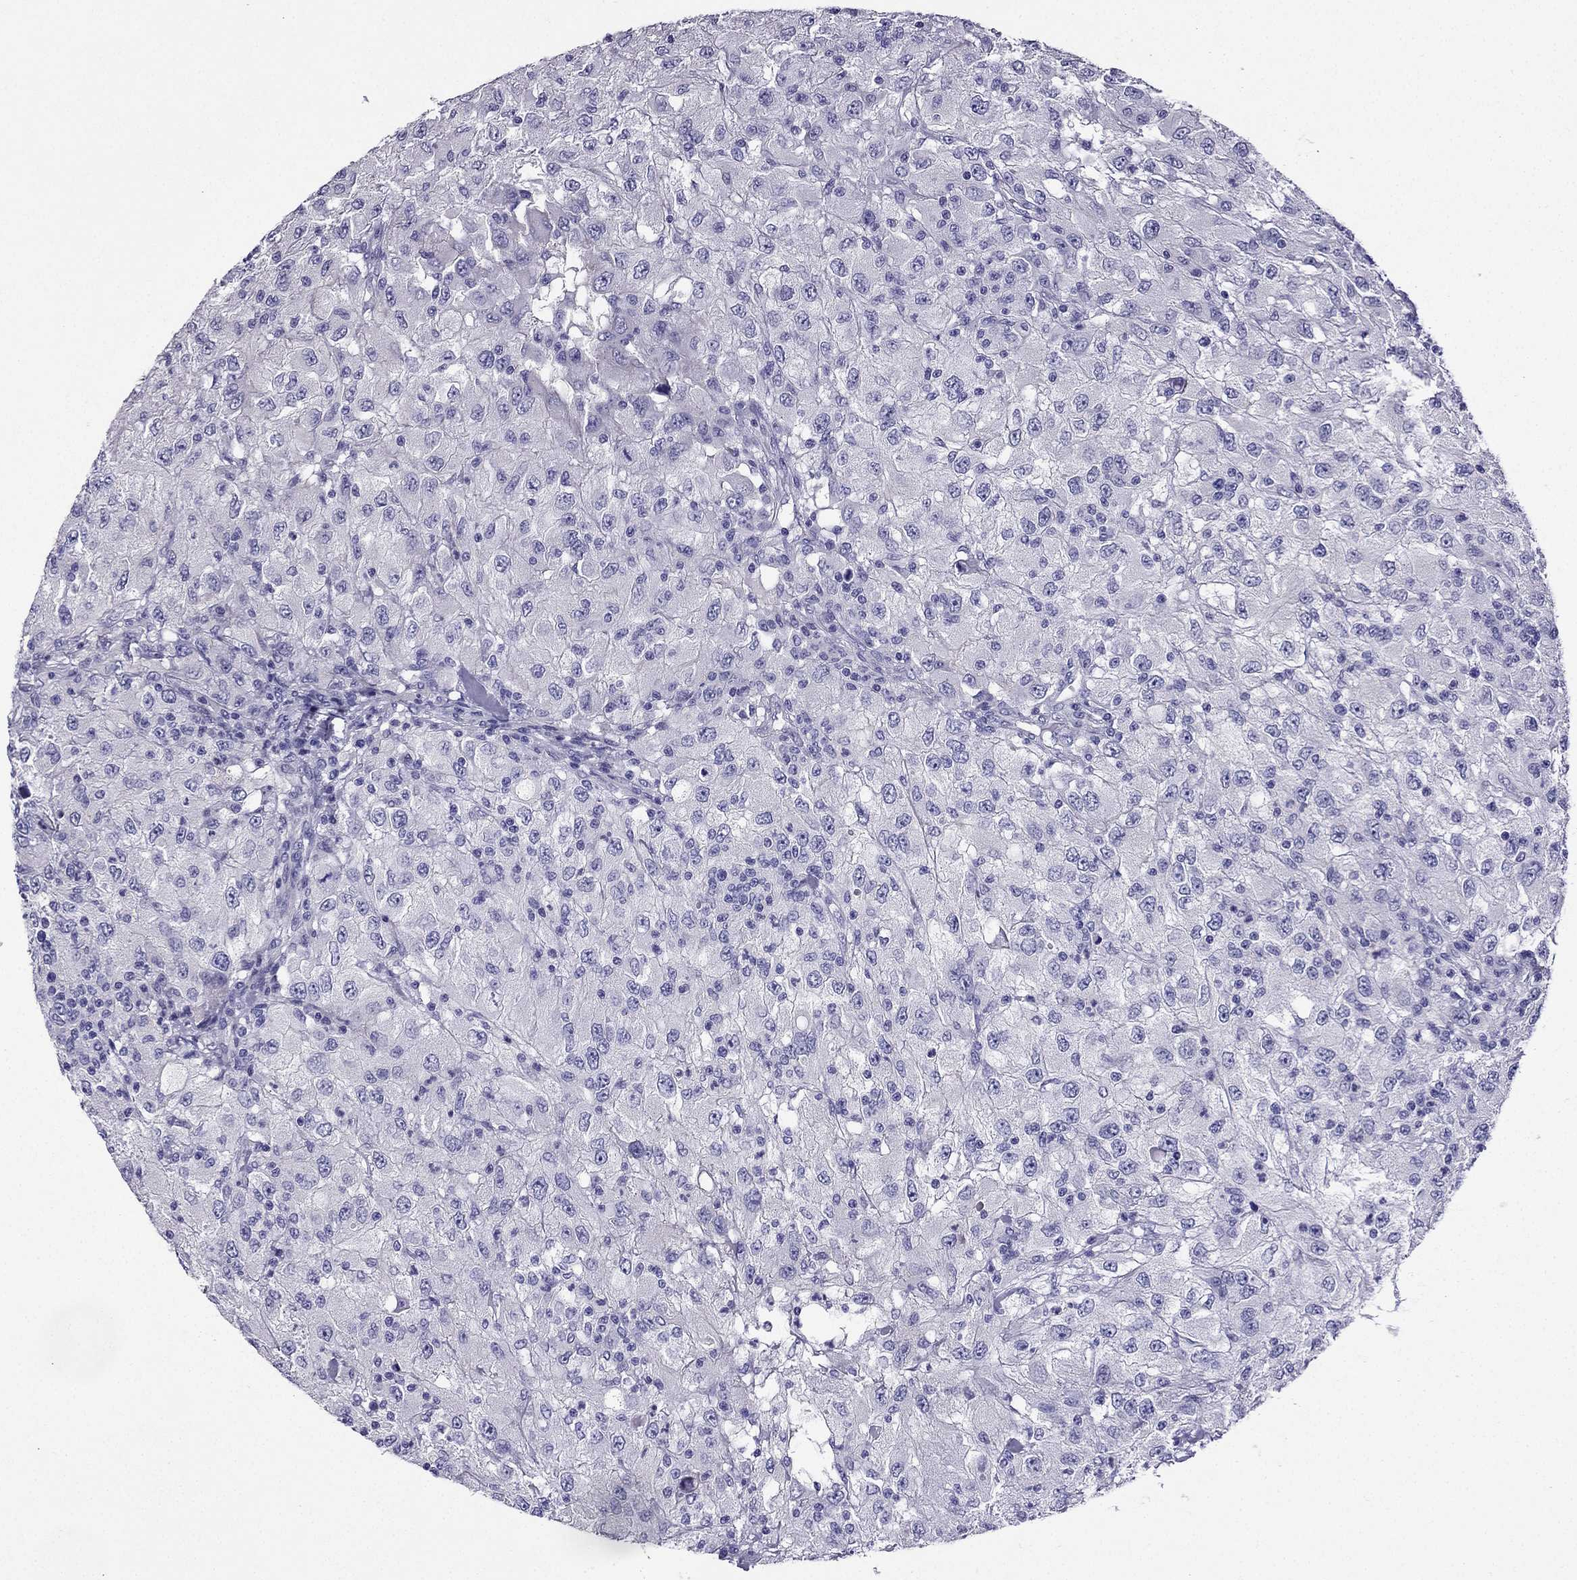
{"staining": {"intensity": "negative", "quantity": "none", "location": "none"}, "tissue": "renal cancer", "cell_type": "Tumor cells", "image_type": "cancer", "snomed": [{"axis": "morphology", "description": "Adenocarcinoma, NOS"}, {"axis": "topography", "description": "Kidney"}], "caption": "There is no significant positivity in tumor cells of renal cancer (adenocarcinoma).", "gene": "KCNJ10", "patient": {"sex": "female", "age": 67}}